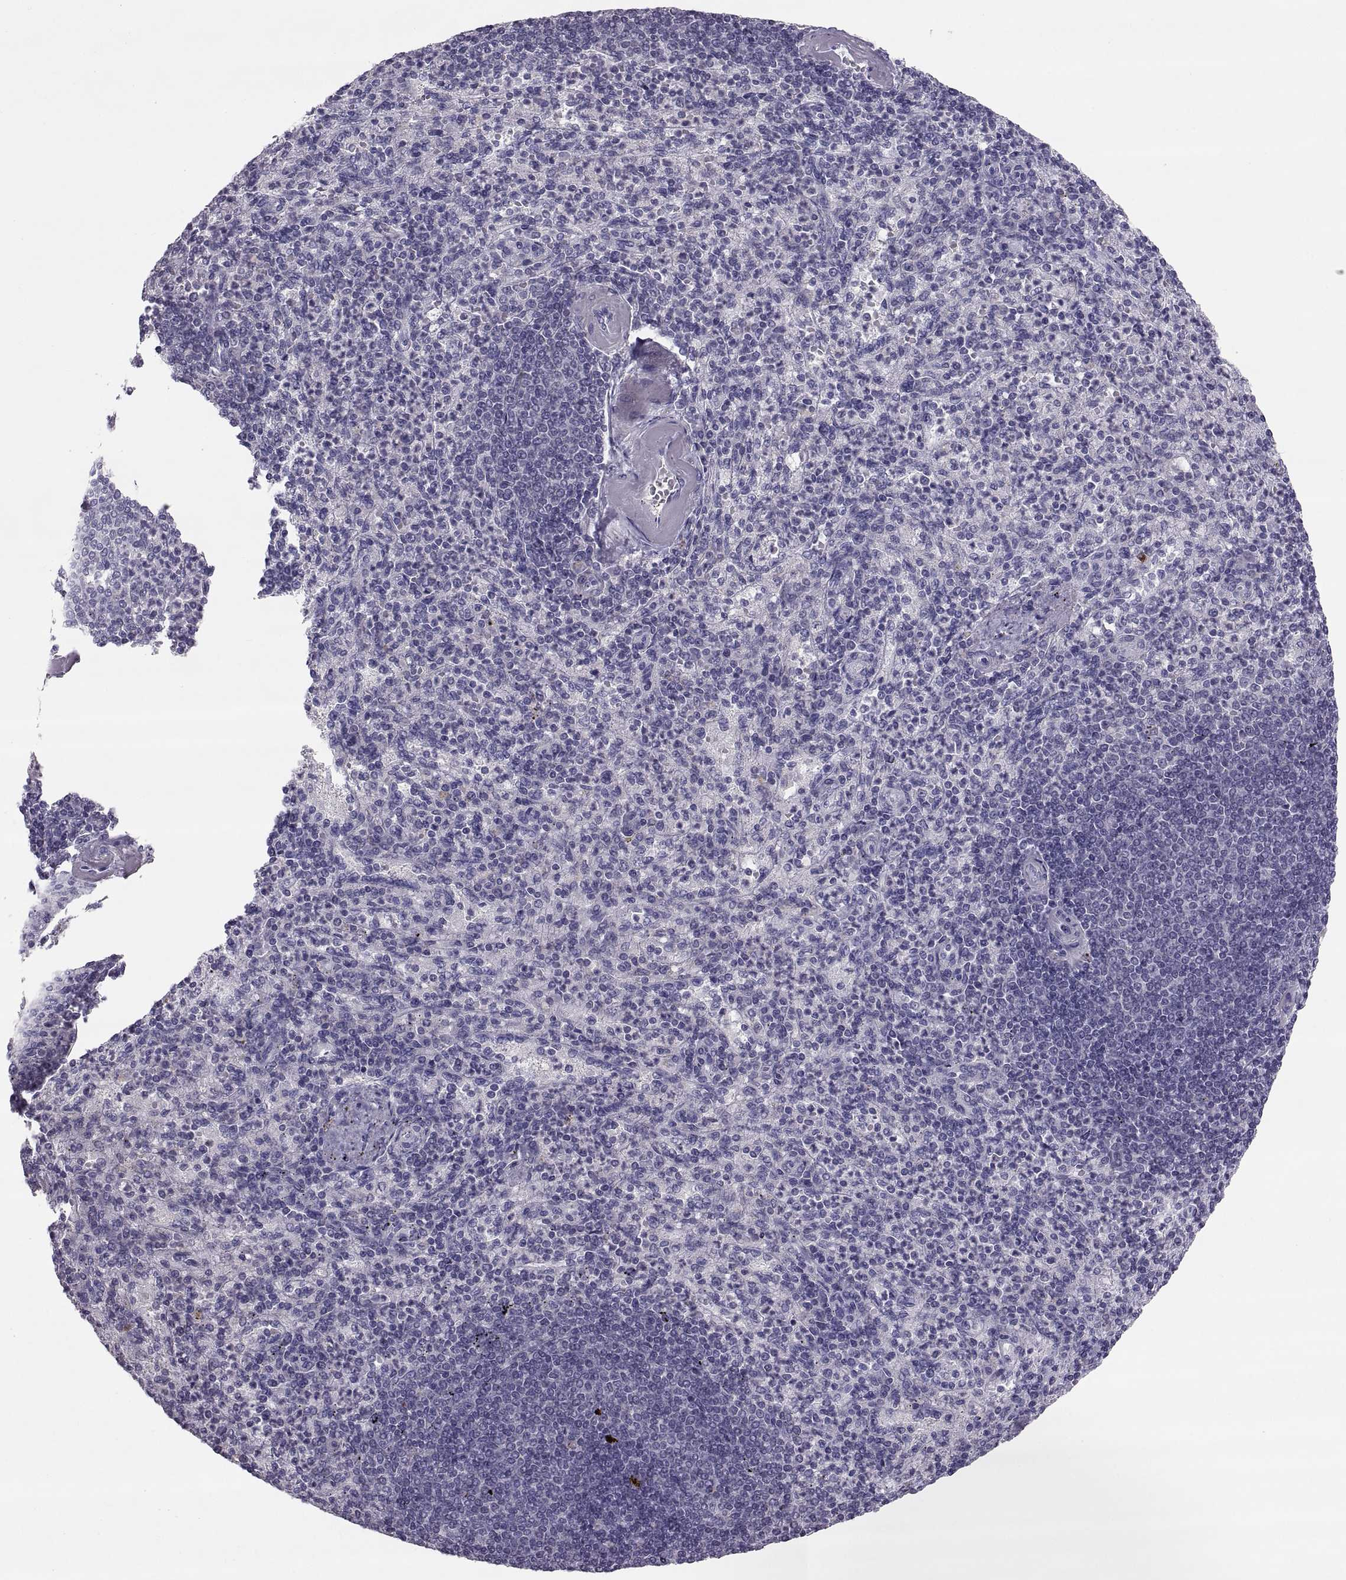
{"staining": {"intensity": "negative", "quantity": "none", "location": "none"}, "tissue": "spleen", "cell_type": "Cells in red pulp", "image_type": "normal", "snomed": [{"axis": "morphology", "description": "Normal tissue, NOS"}, {"axis": "topography", "description": "Spleen"}], "caption": "Immunohistochemistry micrograph of unremarkable spleen: spleen stained with DAB displays no significant protein staining in cells in red pulp. The staining was performed using DAB to visualize the protein expression in brown, while the nuclei were stained in blue with hematoxylin (Magnification: 20x).", "gene": "IGSF1", "patient": {"sex": "female", "age": 74}}